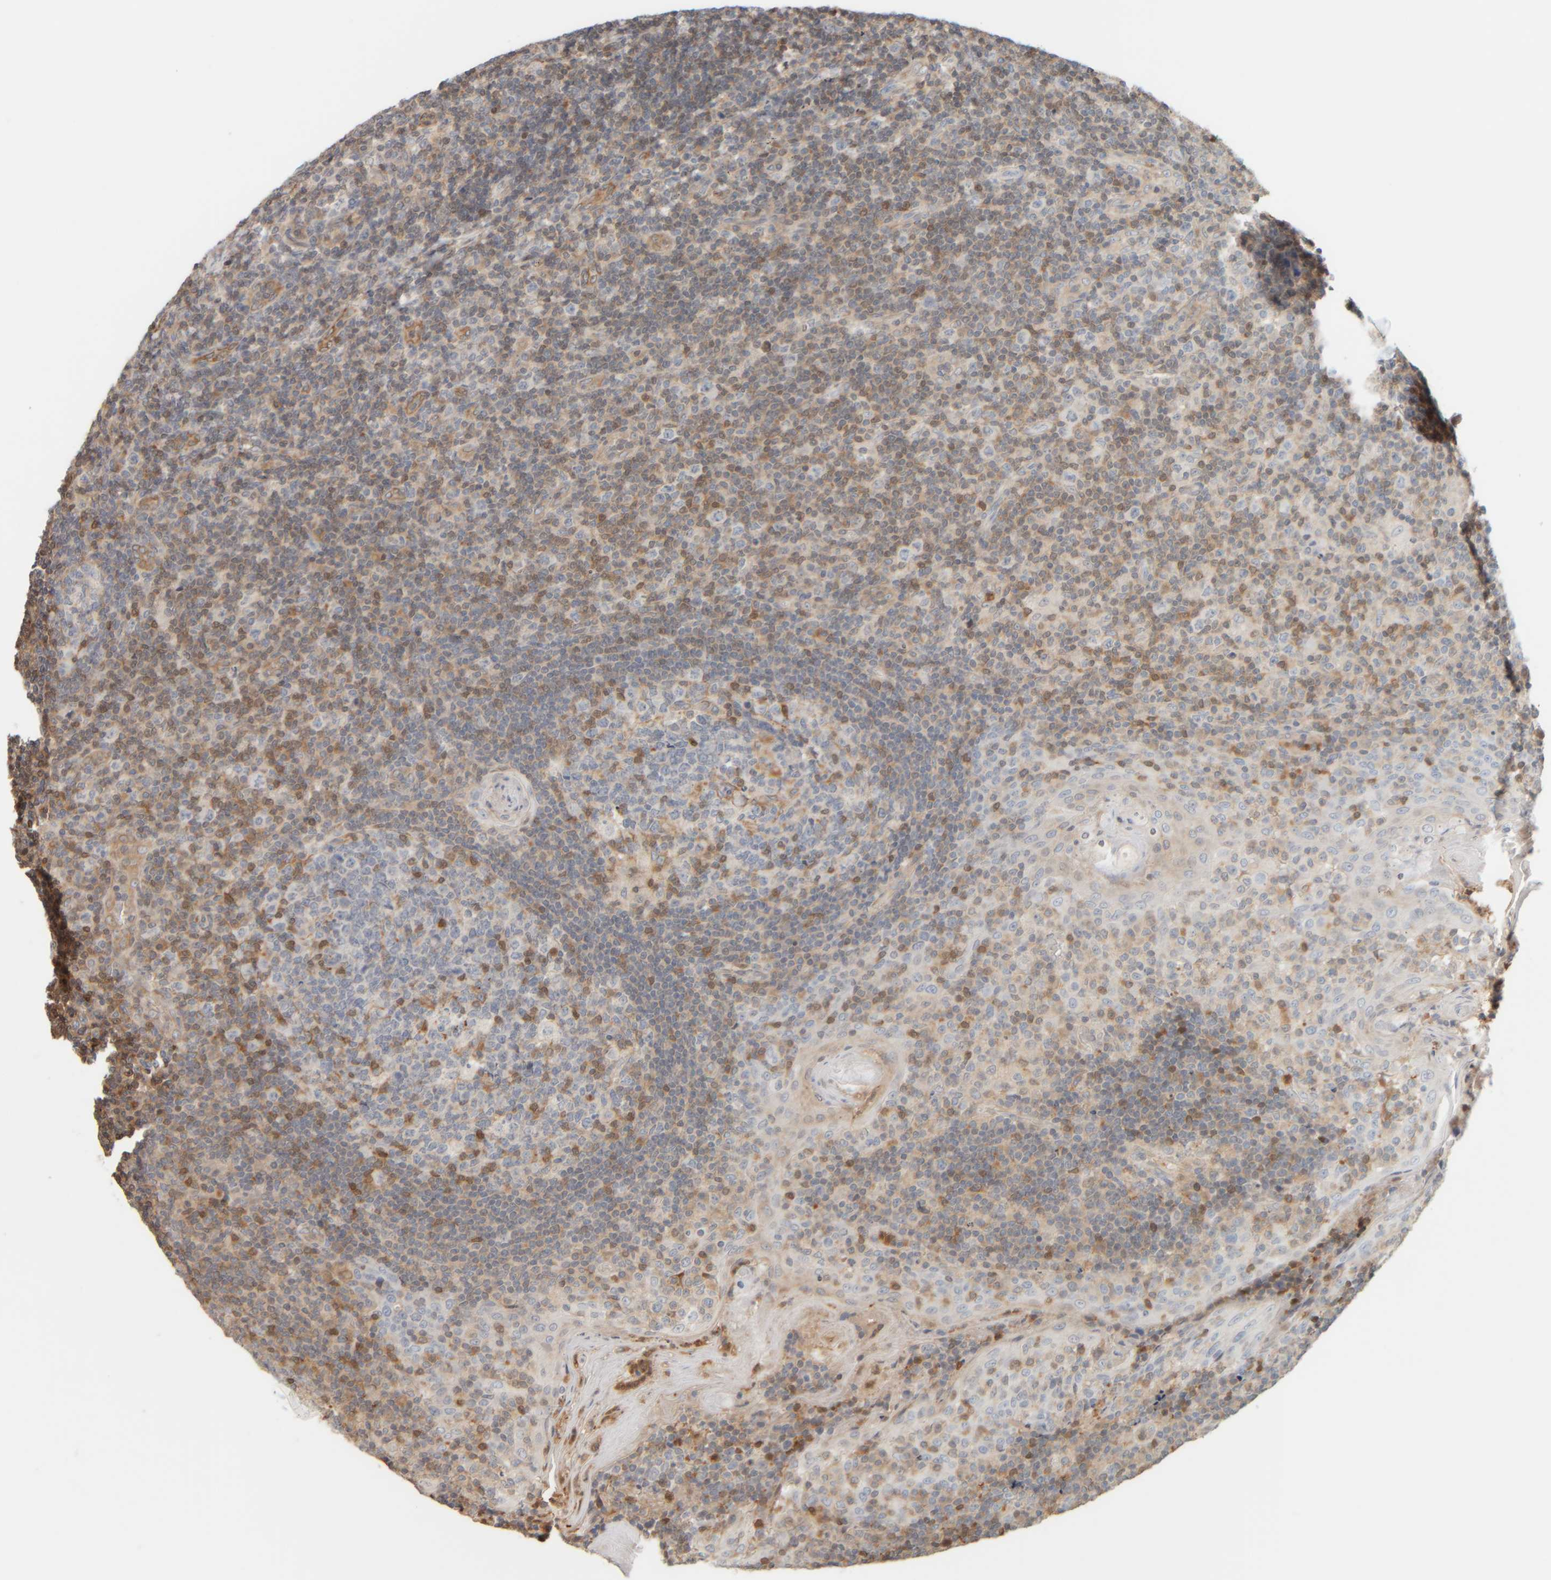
{"staining": {"intensity": "moderate", "quantity": "<25%", "location": "cytoplasmic/membranous"}, "tissue": "tonsil", "cell_type": "Germinal center cells", "image_type": "normal", "snomed": [{"axis": "morphology", "description": "Normal tissue, NOS"}, {"axis": "topography", "description": "Tonsil"}], "caption": "The histopathology image shows a brown stain indicating the presence of a protein in the cytoplasmic/membranous of germinal center cells in tonsil. (DAB (3,3'-diaminobenzidine) IHC with brightfield microscopy, high magnification).", "gene": "AARSD1", "patient": {"sex": "female", "age": 19}}